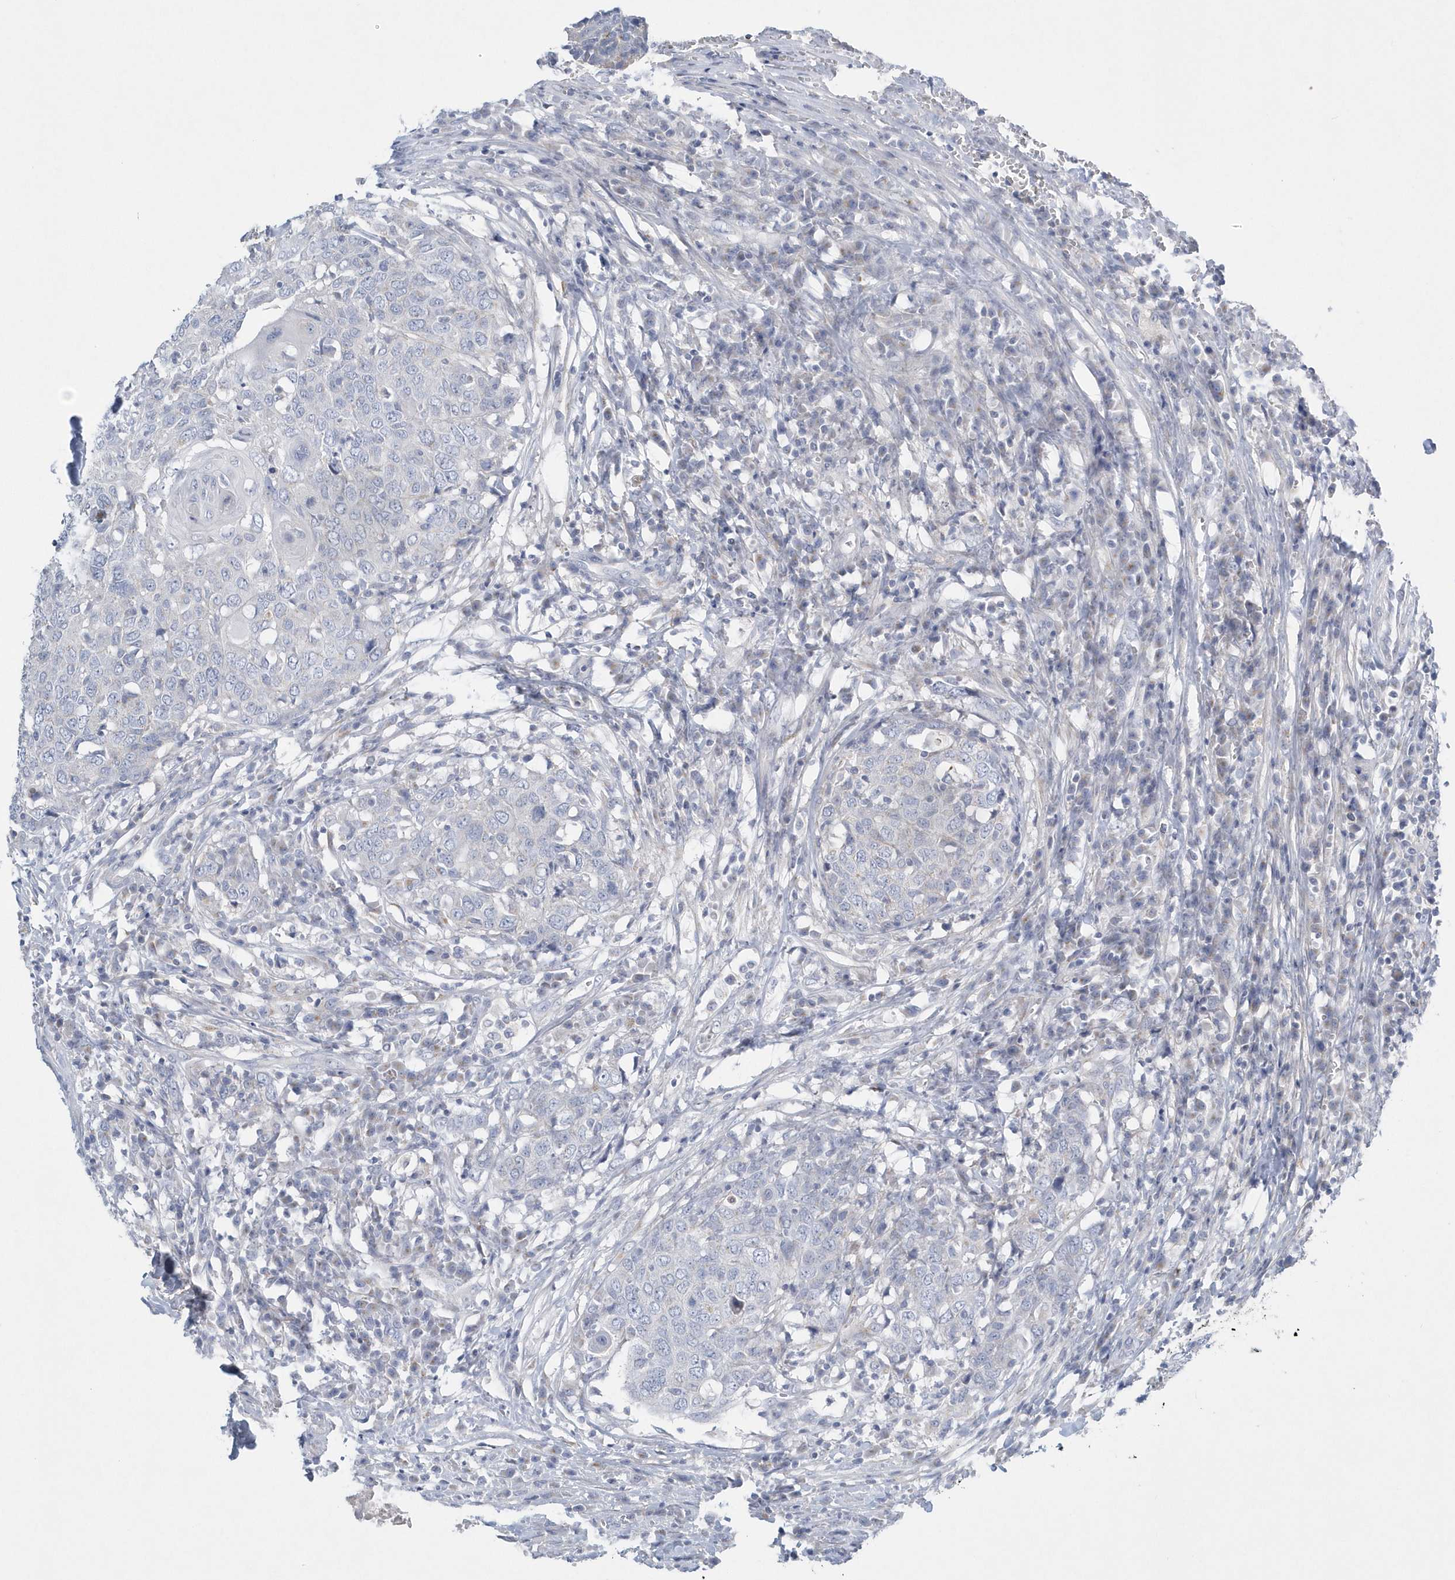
{"staining": {"intensity": "negative", "quantity": "none", "location": "none"}, "tissue": "head and neck cancer", "cell_type": "Tumor cells", "image_type": "cancer", "snomed": [{"axis": "morphology", "description": "Squamous cell carcinoma, NOS"}, {"axis": "topography", "description": "Head-Neck"}], "caption": "Tumor cells show no significant positivity in head and neck cancer.", "gene": "SPATA18", "patient": {"sex": "male", "age": 66}}